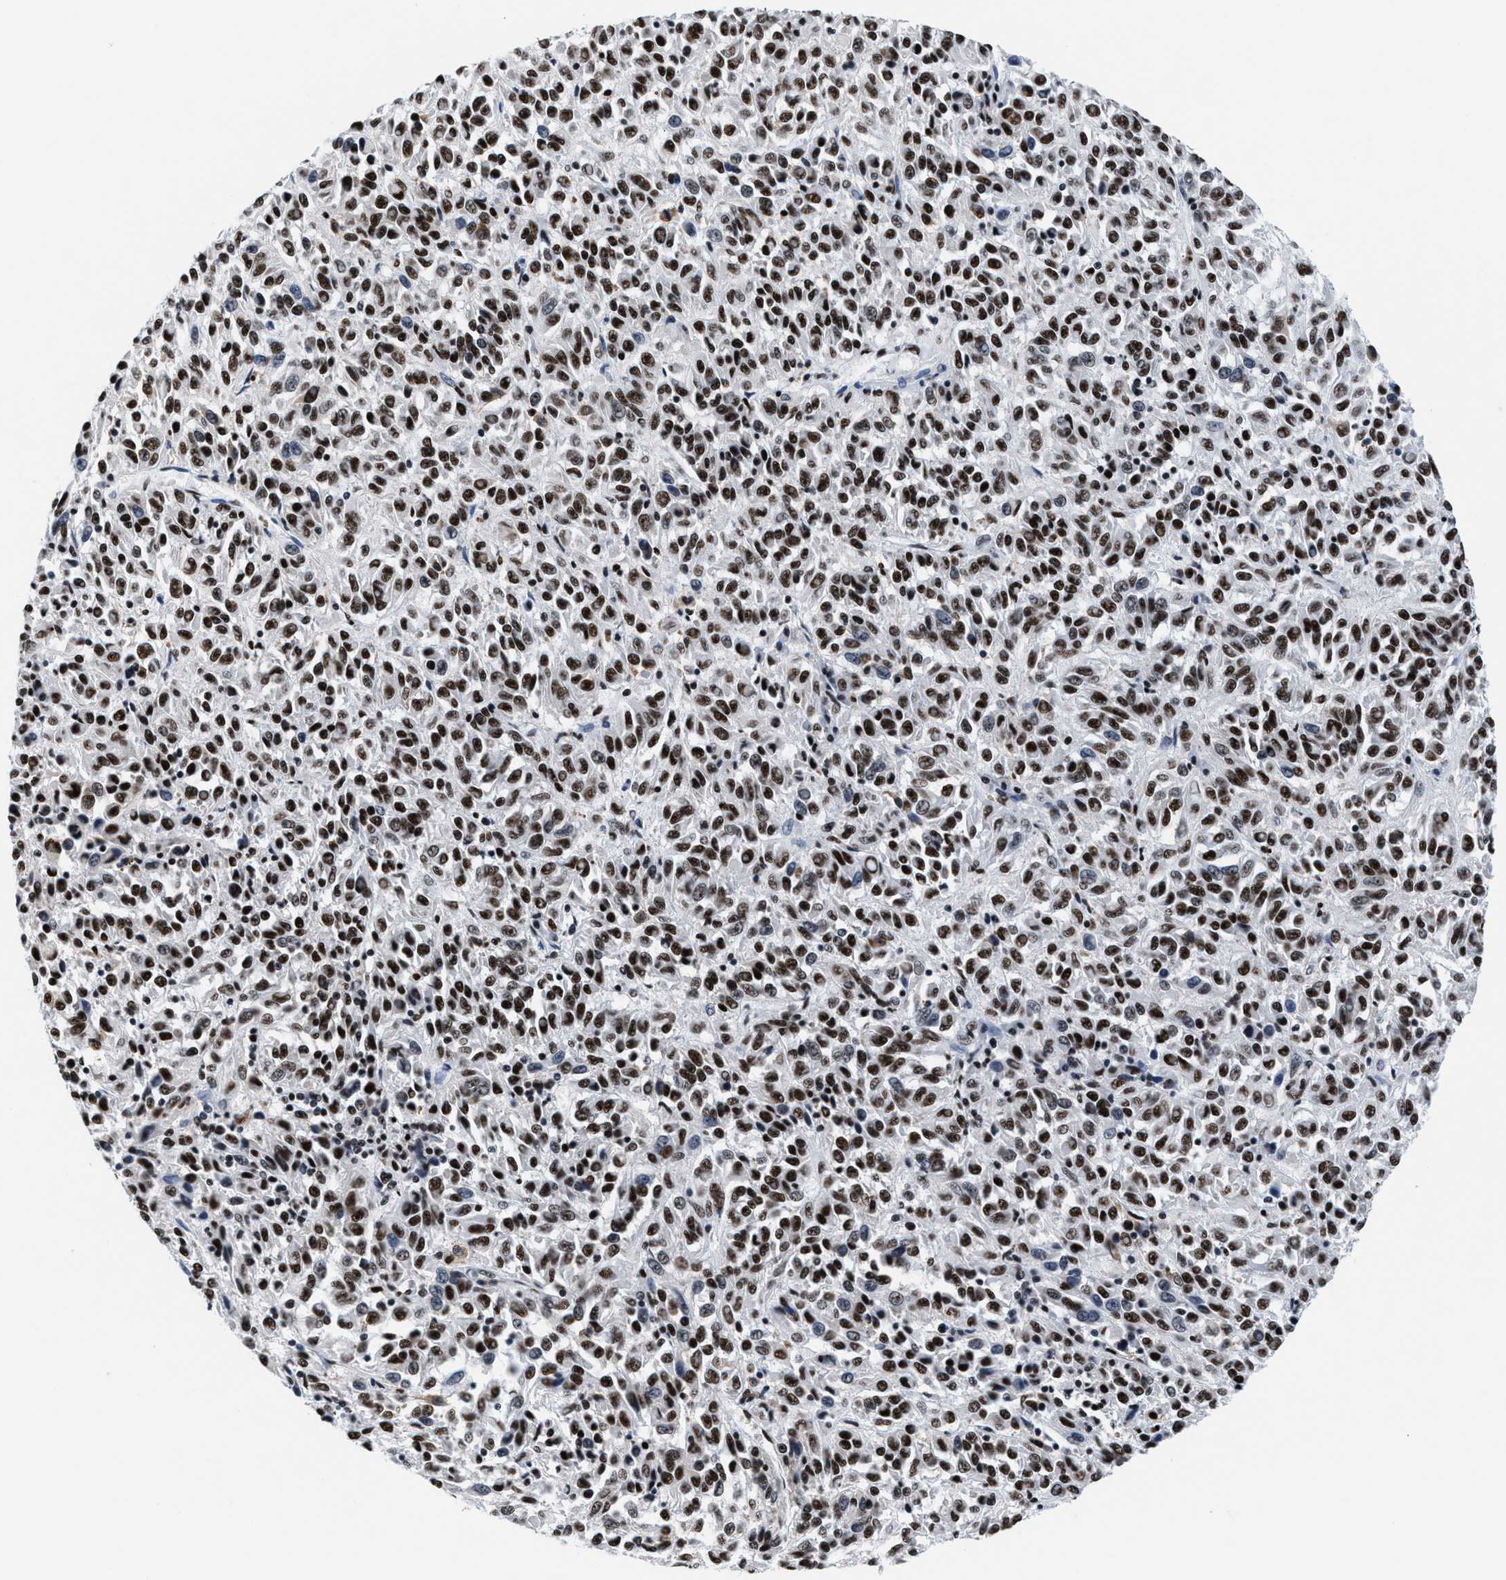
{"staining": {"intensity": "strong", "quantity": ">75%", "location": "nuclear"}, "tissue": "melanoma", "cell_type": "Tumor cells", "image_type": "cancer", "snomed": [{"axis": "morphology", "description": "Malignant melanoma, Metastatic site"}, {"axis": "topography", "description": "Lung"}], "caption": "Protein expression analysis of human melanoma reveals strong nuclear positivity in about >75% of tumor cells. (DAB IHC, brown staining for protein, blue staining for nuclei).", "gene": "RAD50", "patient": {"sex": "male", "age": 64}}